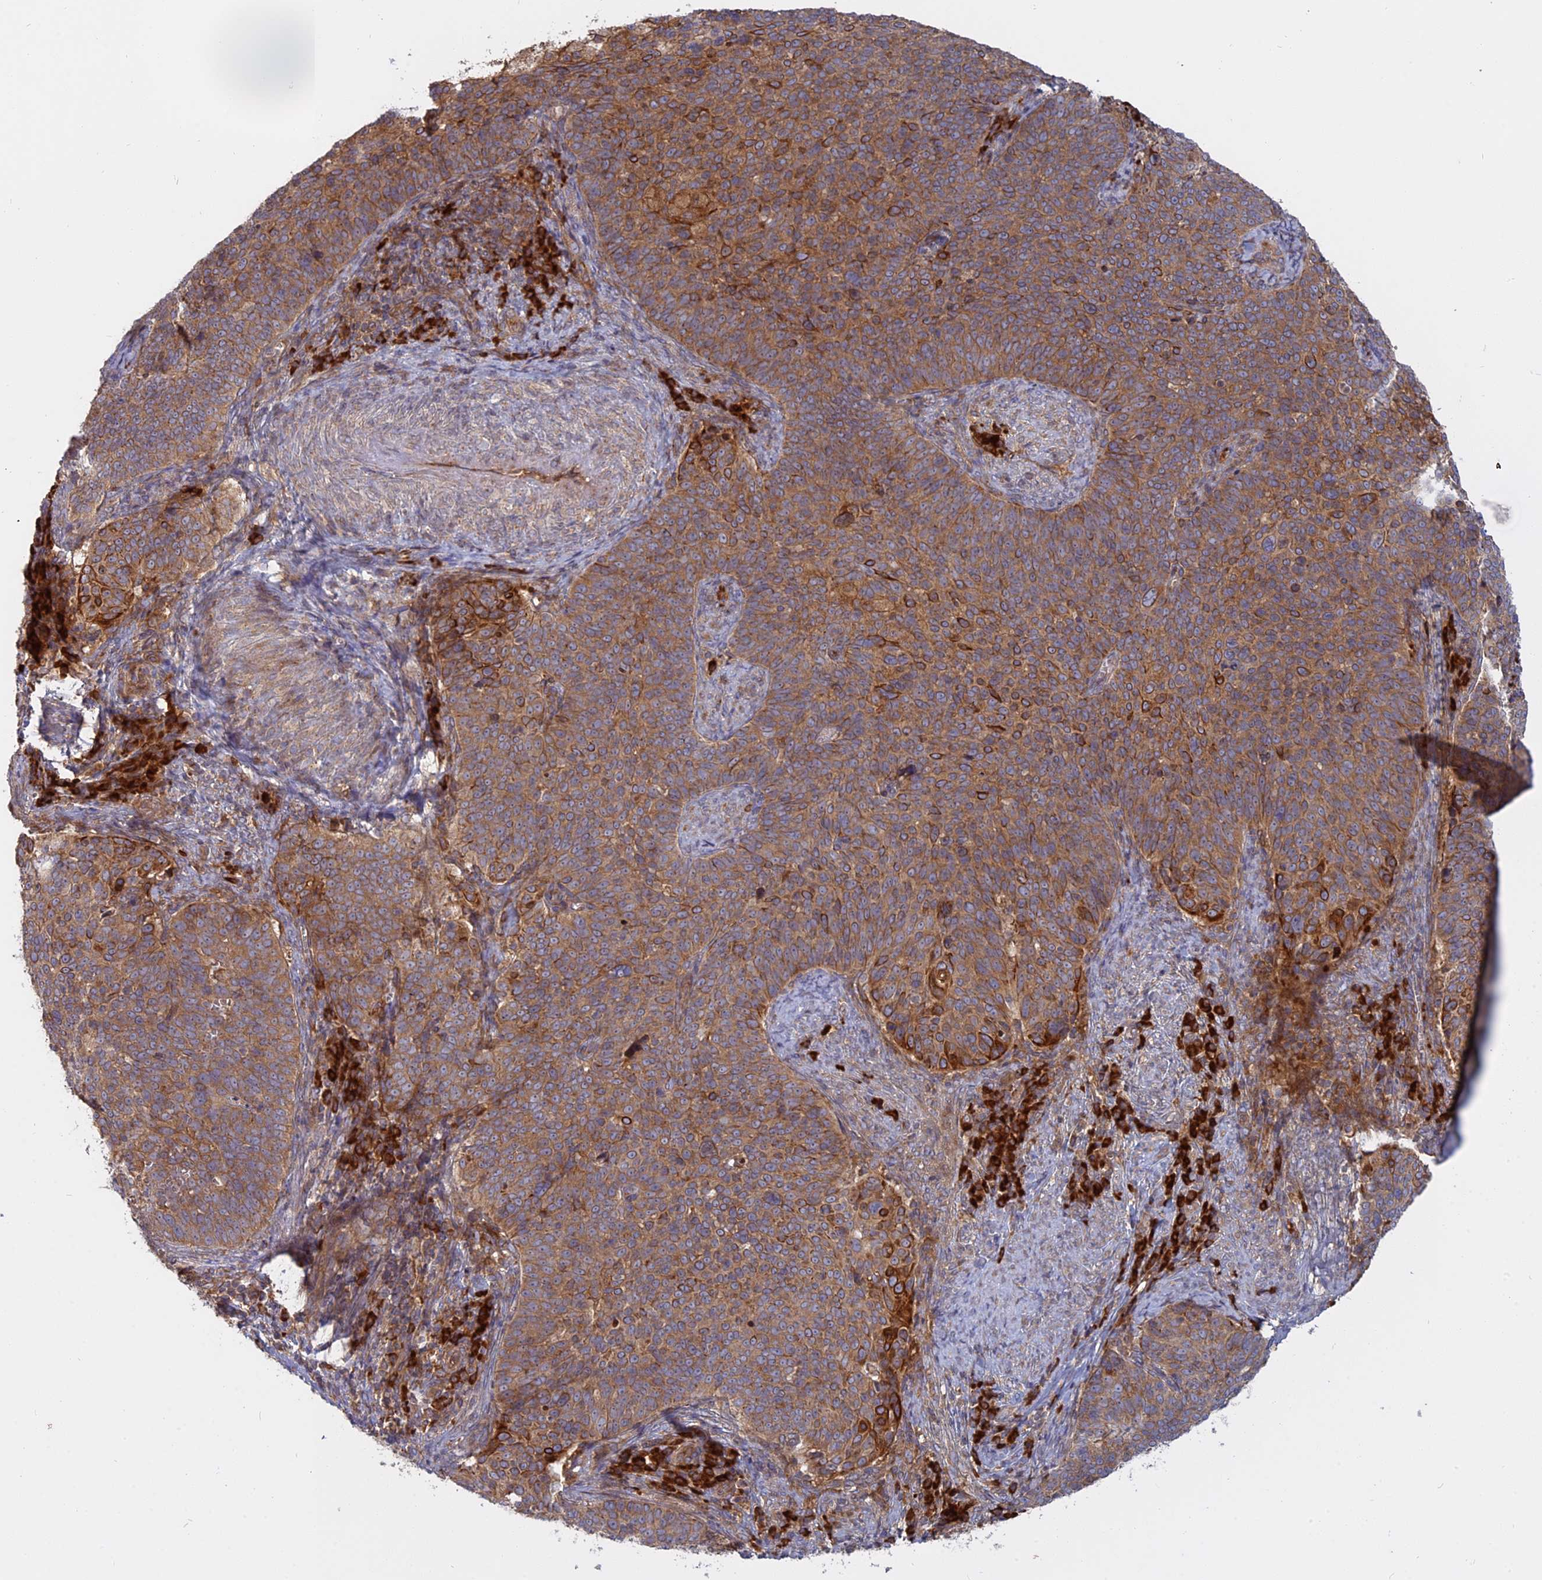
{"staining": {"intensity": "moderate", "quantity": ">75%", "location": "cytoplasmic/membranous"}, "tissue": "cervical cancer", "cell_type": "Tumor cells", "image_type": "cancer", "snomed": [{"axis": "morphology", "description": "Normal tissue, NOS"}, {"axis": "morphology", "description": "Squamous cell carcinoma, NOS"}, {"axis": "topography", "description": "Cervix"}], "caption": "Cervical cancer tissue reveals moderate cytoplasmic/membranous staining in about >75% of tumor cells", "gene": "TMEM208", "patient": {"sex": "female", "age": 39}}